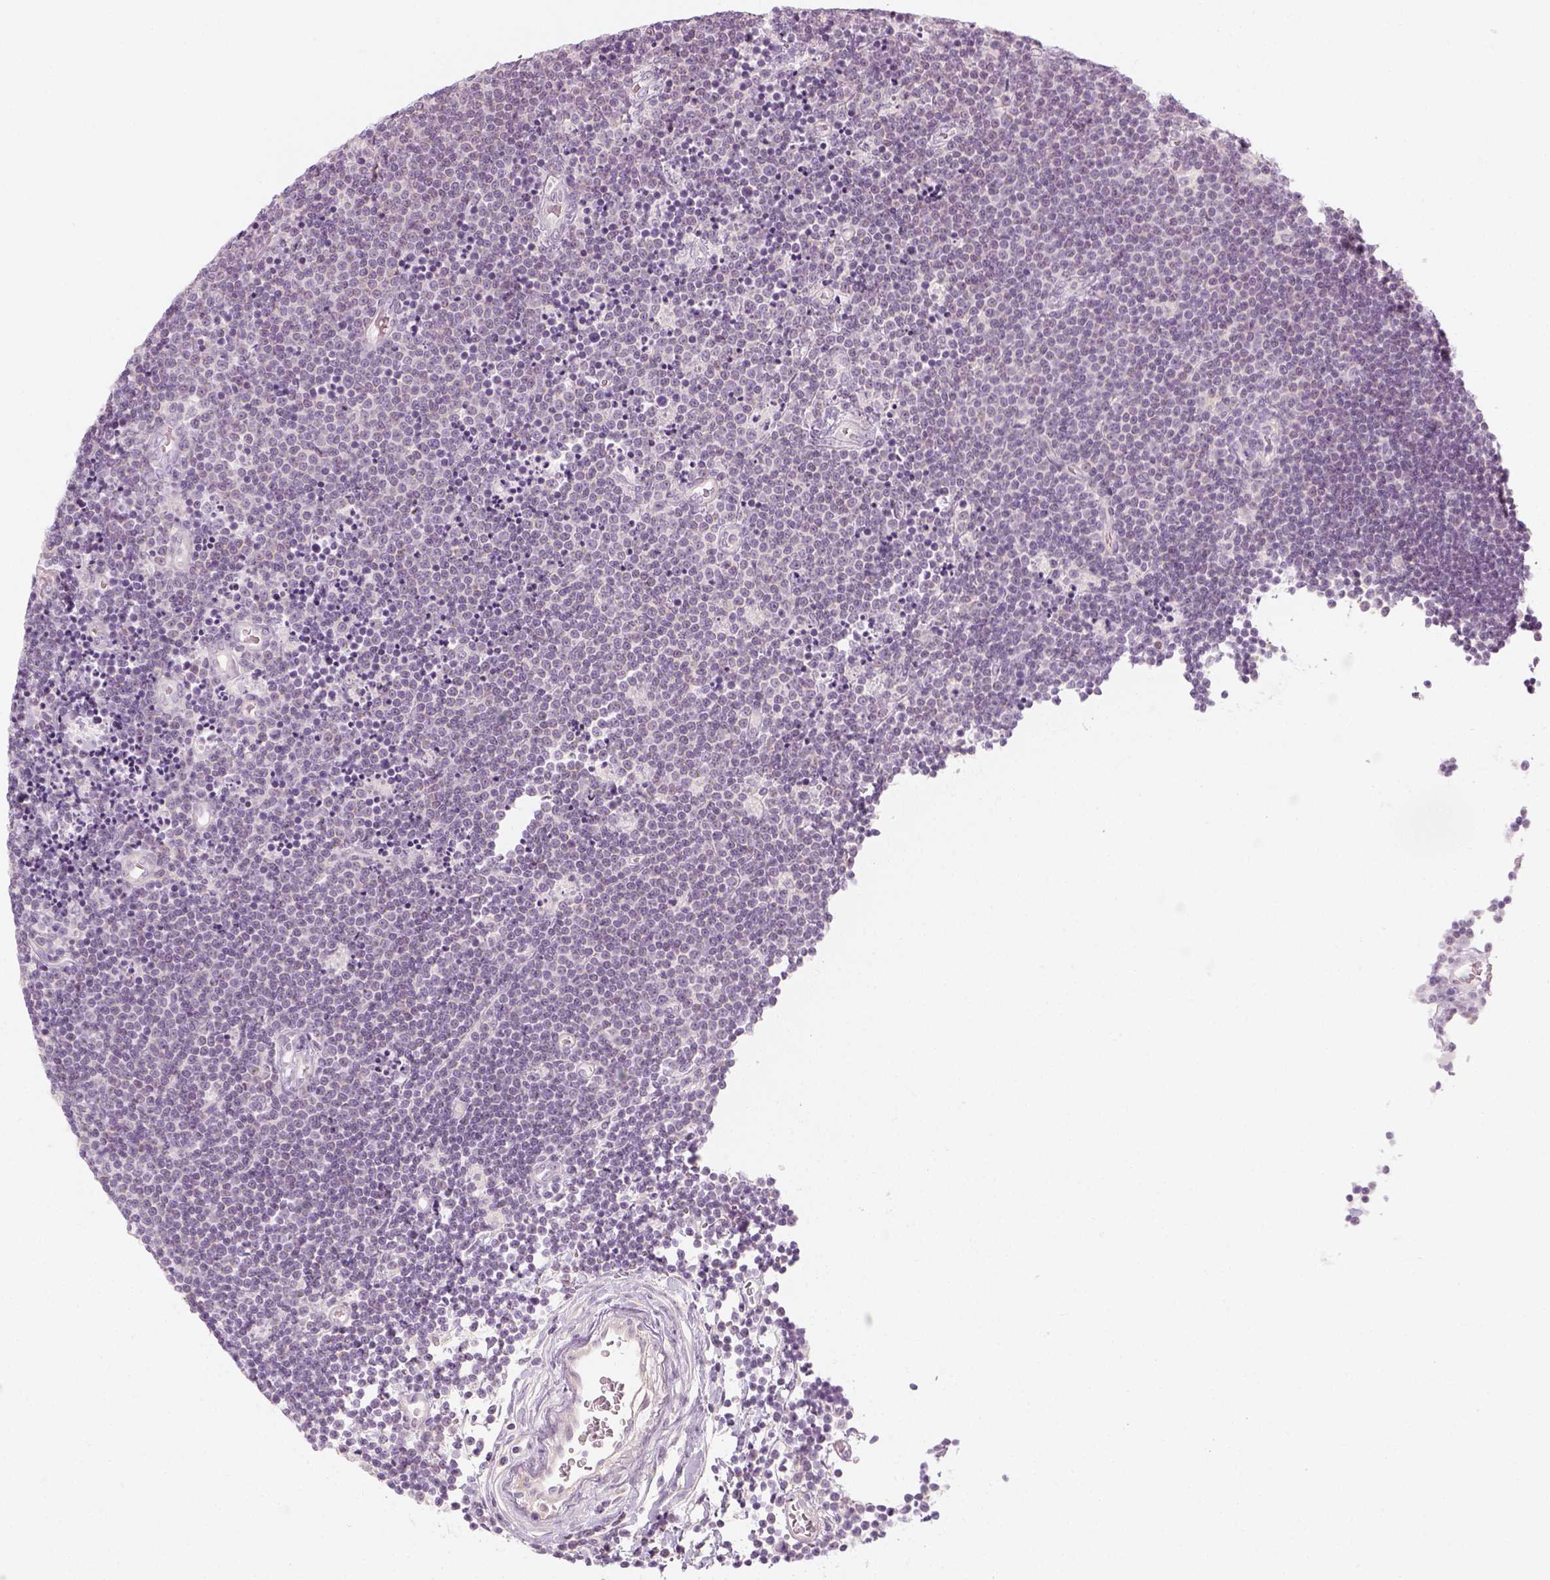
{"staining": {"intensity": "negative", "quantity": "none", "location": "none"}, "tissue": "lymphoma", "cell_type": "Tumor cells", "image_type": "cancer", "snomed": [{"axis": "morphology", "description": "Malignant lymphoma, non-Hodgkin's type, Low grade"}, {"axis": "topography", "description": "Brain"}], "caption": "An image of low-grade malignant lymphoma, non-Hodgkin's type stained for a protein exhibits no brown staining in tumor cells. Brightfield microscopy of IHC stained with DAB (3,3'-diaminobenzidine) (brown) and hematoxylin (blue), captured at high magnification.", "gene": "PRAME", "patient": {"sex": "female", "age": 66}}